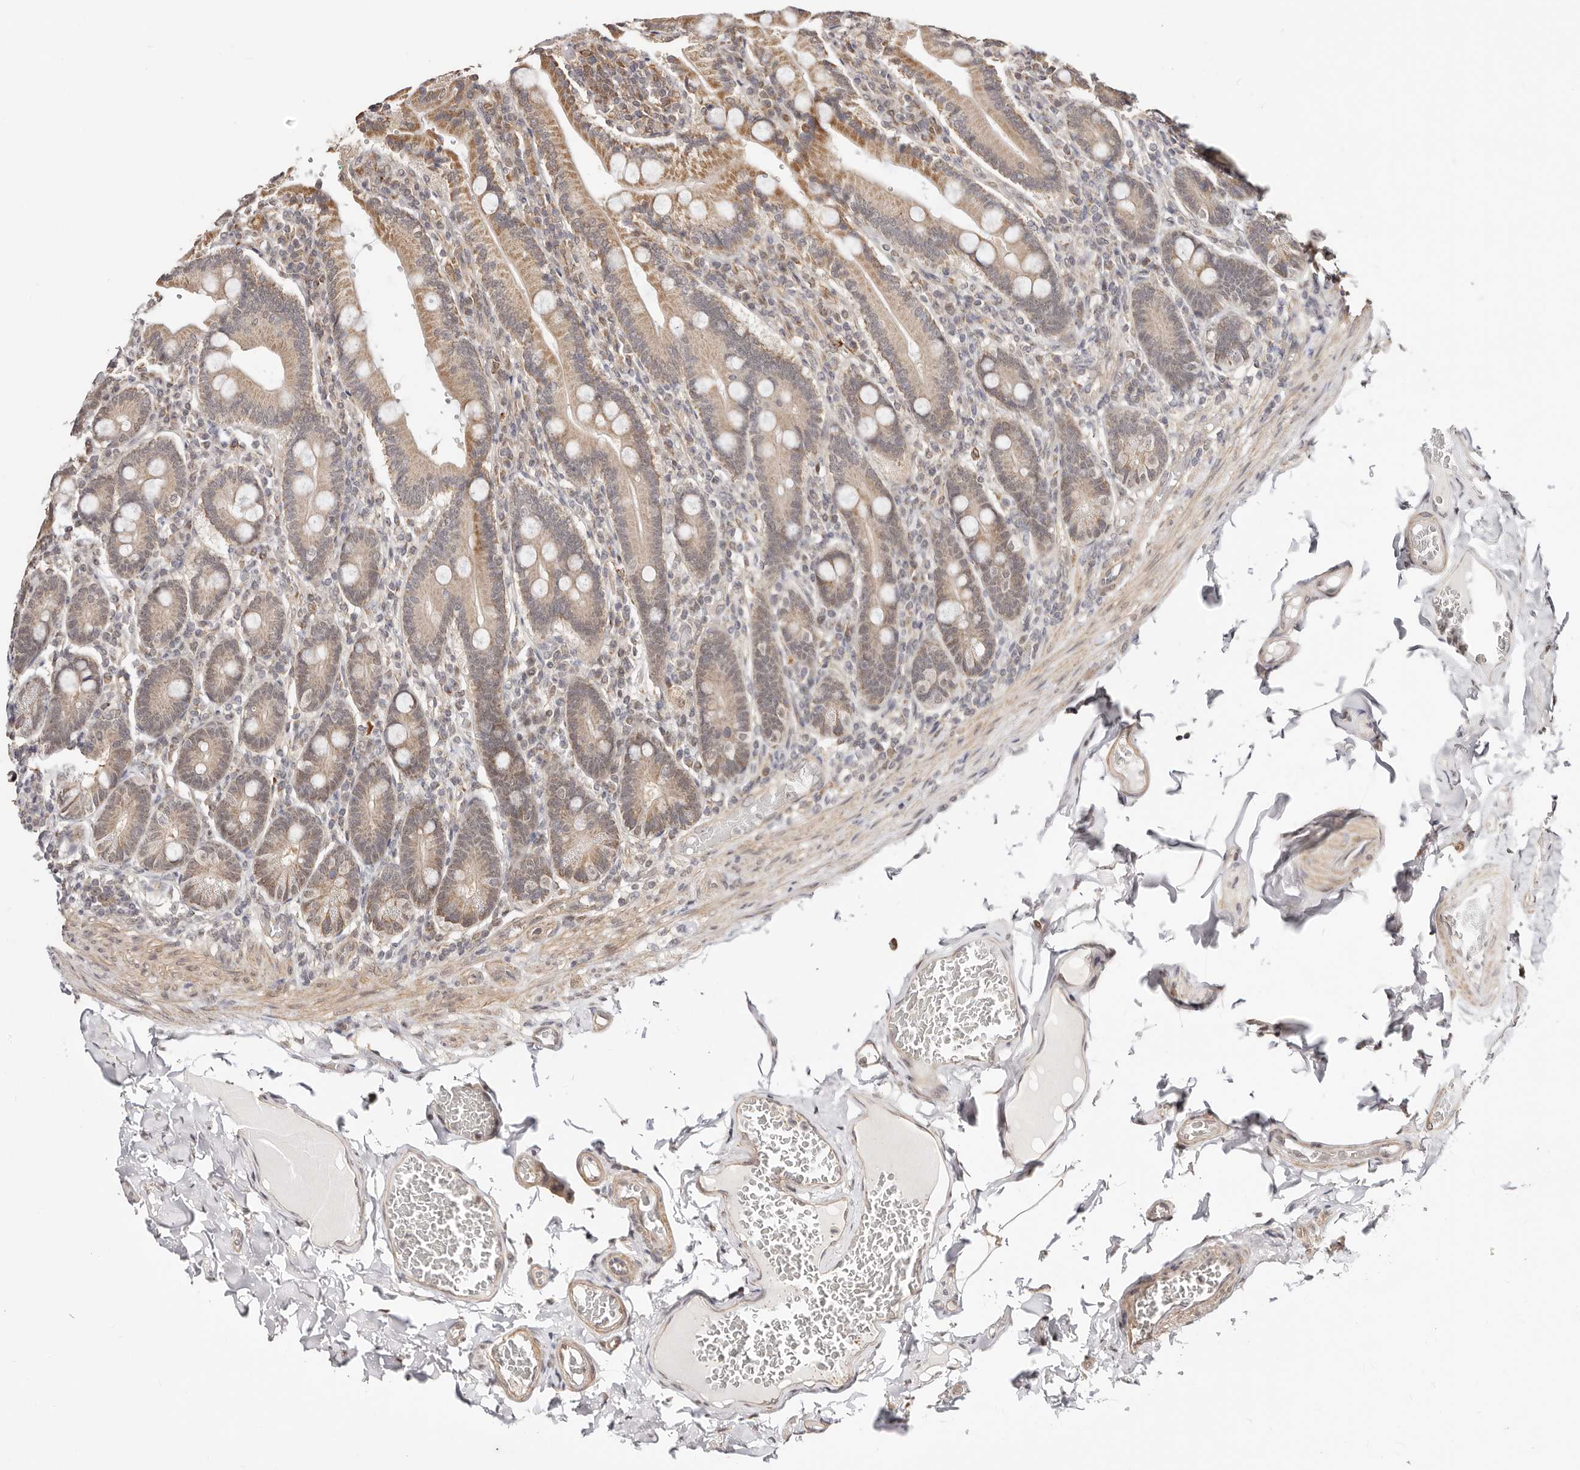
{"staining": {"intensity": "moderate", "quantity": ">75%", "location": "cytoplasmic/membranous"}, "tissue": "duodenum", "cell_type": "Glandular cells", "image_type": "normal", "snomed": [{"axis": "morphology", "description": "Normal tissue, NOS"}, {"axis": "topography", "description": "Duodenum"}], "caption": "Glandular cells display medium levels of moderate cytoplasmic/membranous expression in about >75% of cells in unremarkable duodenum.", "gene": "CTNNBL1", "patient": {"sex": "female", "age": 62}}